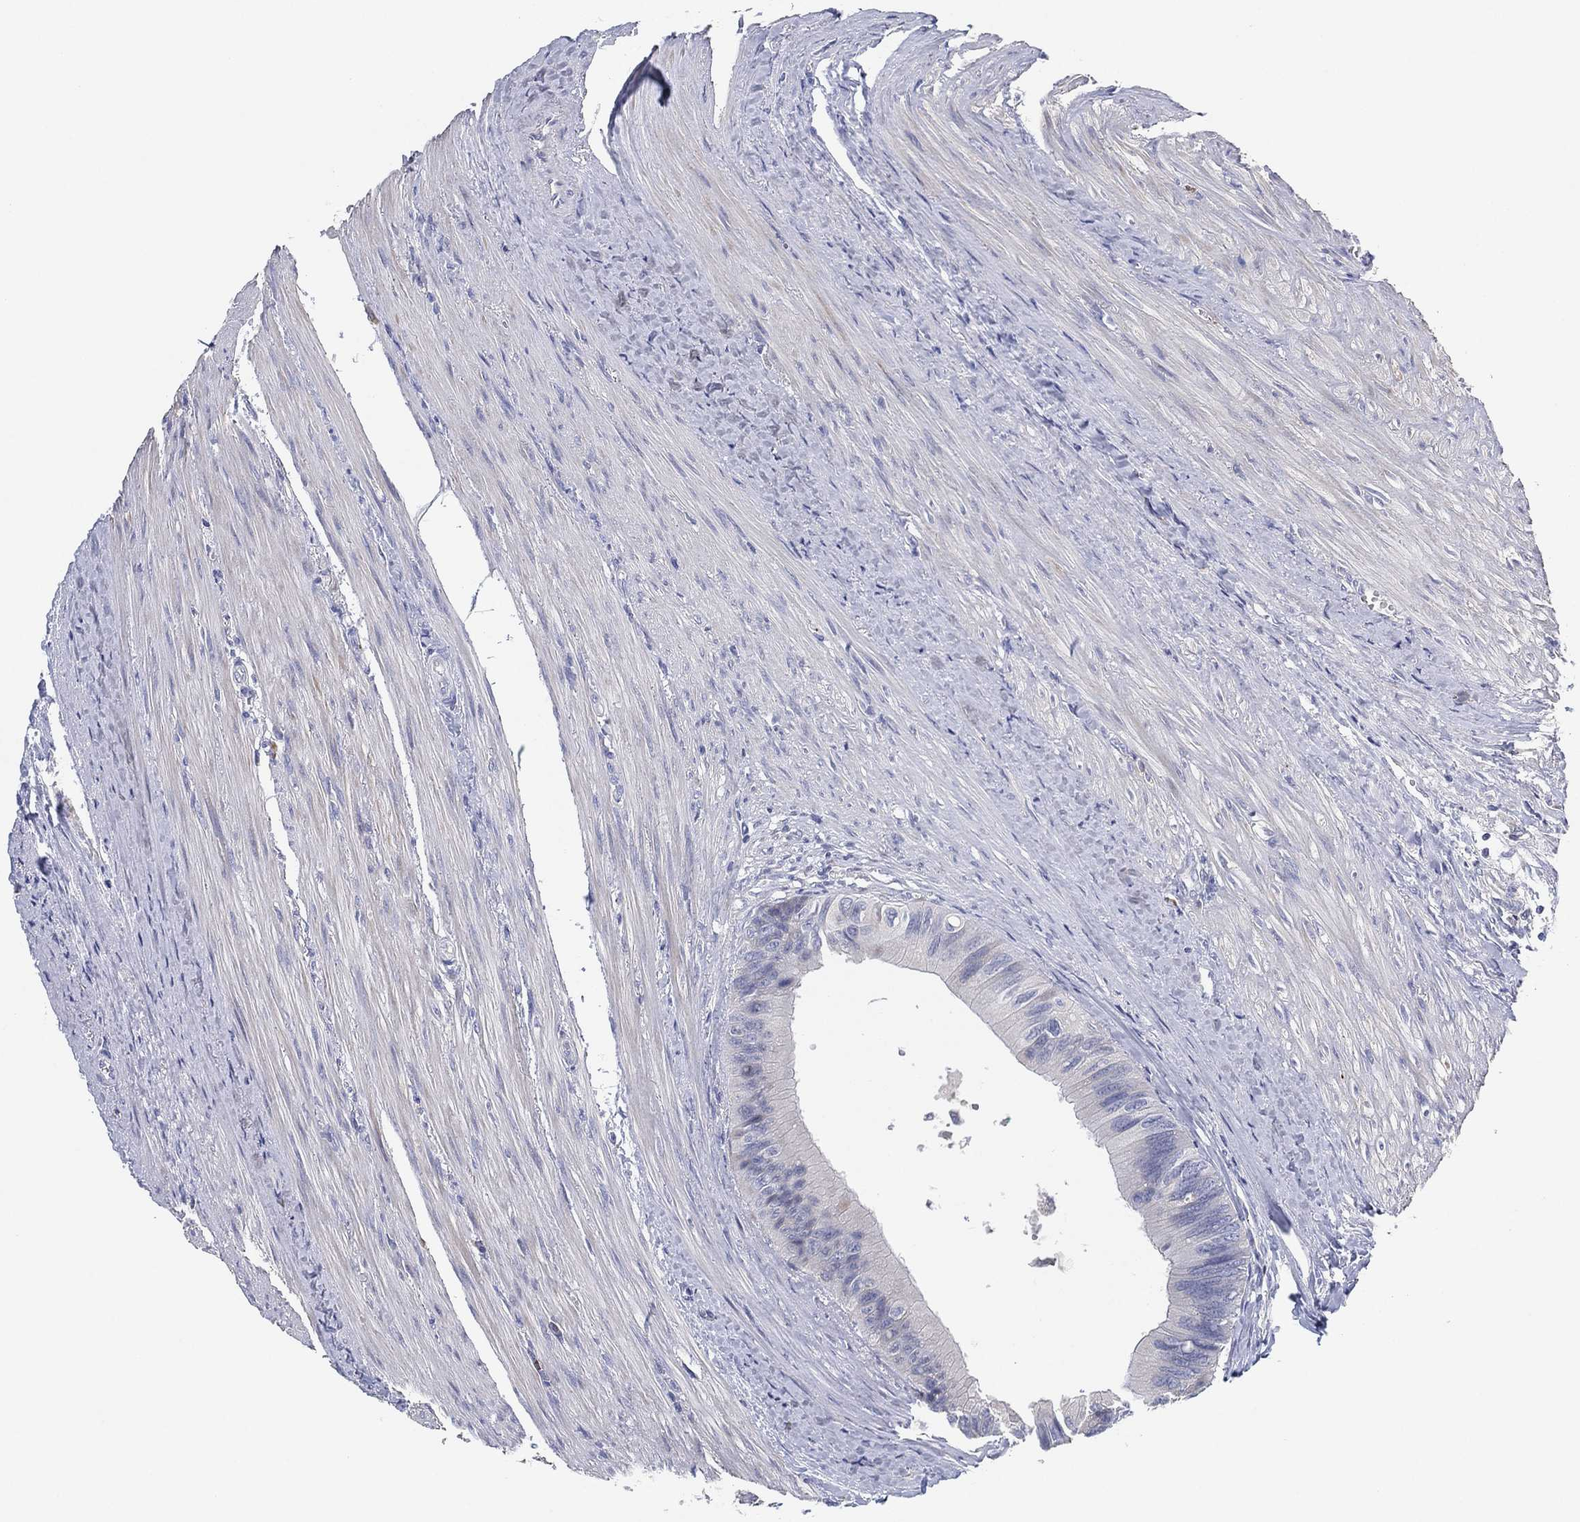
{"staining": {"intensity": "negative", "quantity": "none", "location": "none"}, "tissue": "colorectal cancer", "cell_type": "Tumor cells", "image_type": "cancer", "snomed": [{"axis": "morphology", "description": "Normal tissue, NOS"}, {"axis": "morphology", "description": "Adenocarcinoma, NOS"}, {"axis": "topography", "description": "Colon"}], "caption": "High power microscopy photomicrograph of an IHC micrograph of adenocarcinoma (colorectal), revealing no significant positivity in tumor cells. (Brightfield microscopy of DAB (3,3'-diaminobenzidine) immunohistochemistry (IHC) at high magnification).", "gene": "TMEM40", "patient": {"sex": "male", "age": 65}}